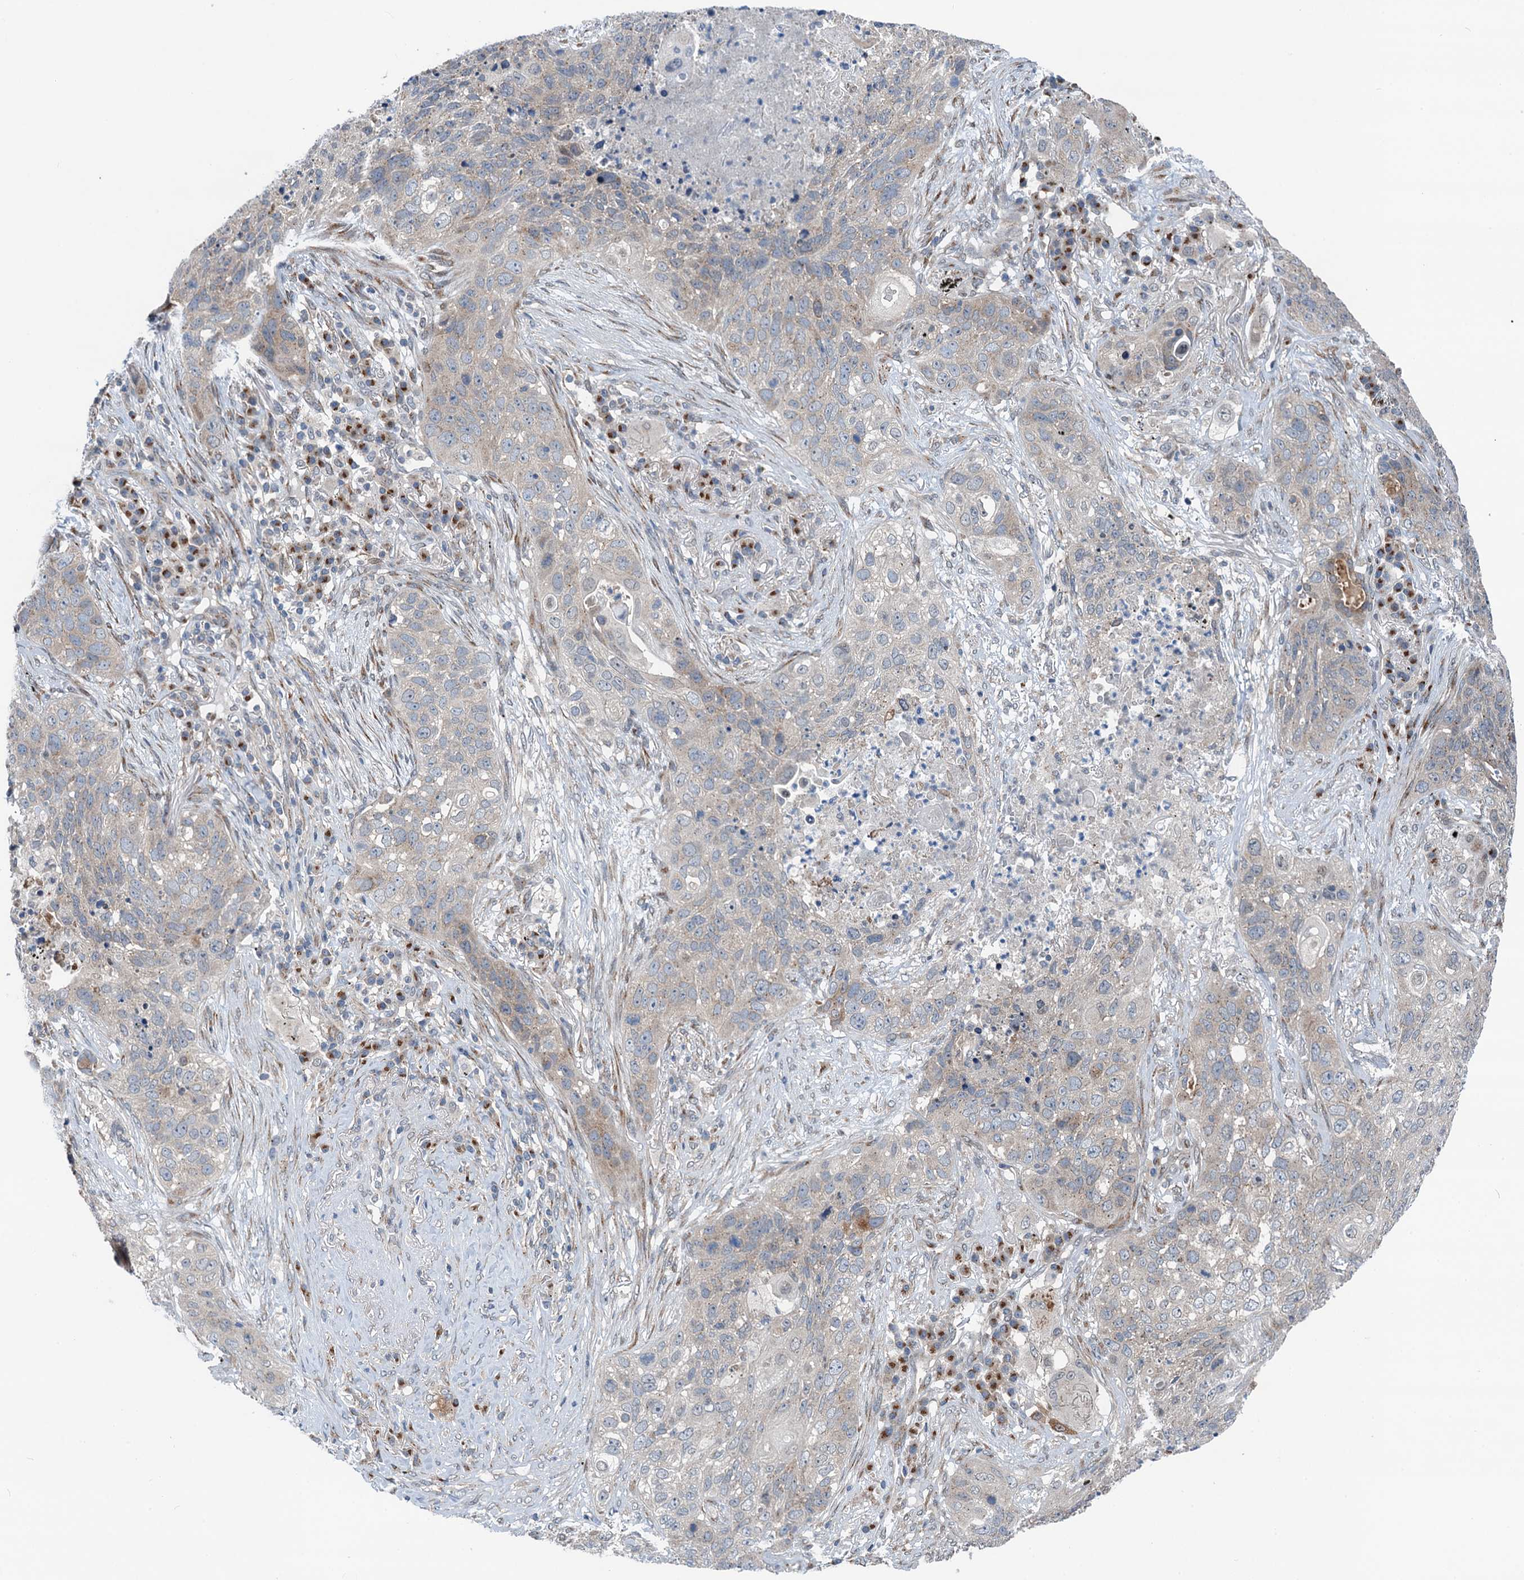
{"staining": {"intensity": "negative", "quantity": "none", "location": "none"}, "tissue": "lung cancer", "cell_type": "Tumor cells", "image_type": "cancer", "snomed": [{"axis": "morphology", "description": "Squamous cell carcinoma, NOS"}, {"axis": "topography", "description": "Lung"}], "caption": "A photomicrograph of human squamous cell carcinoma (lung) is negative for staining in tumor cells. The staining was performed using DAB to visualize the protein expression in brown, while the nuclei were stained in blue with hematoxylin (Magnification: 20x).", "gene": "DYNC2I2", "patient": {"sex": "female", "age": 63}}